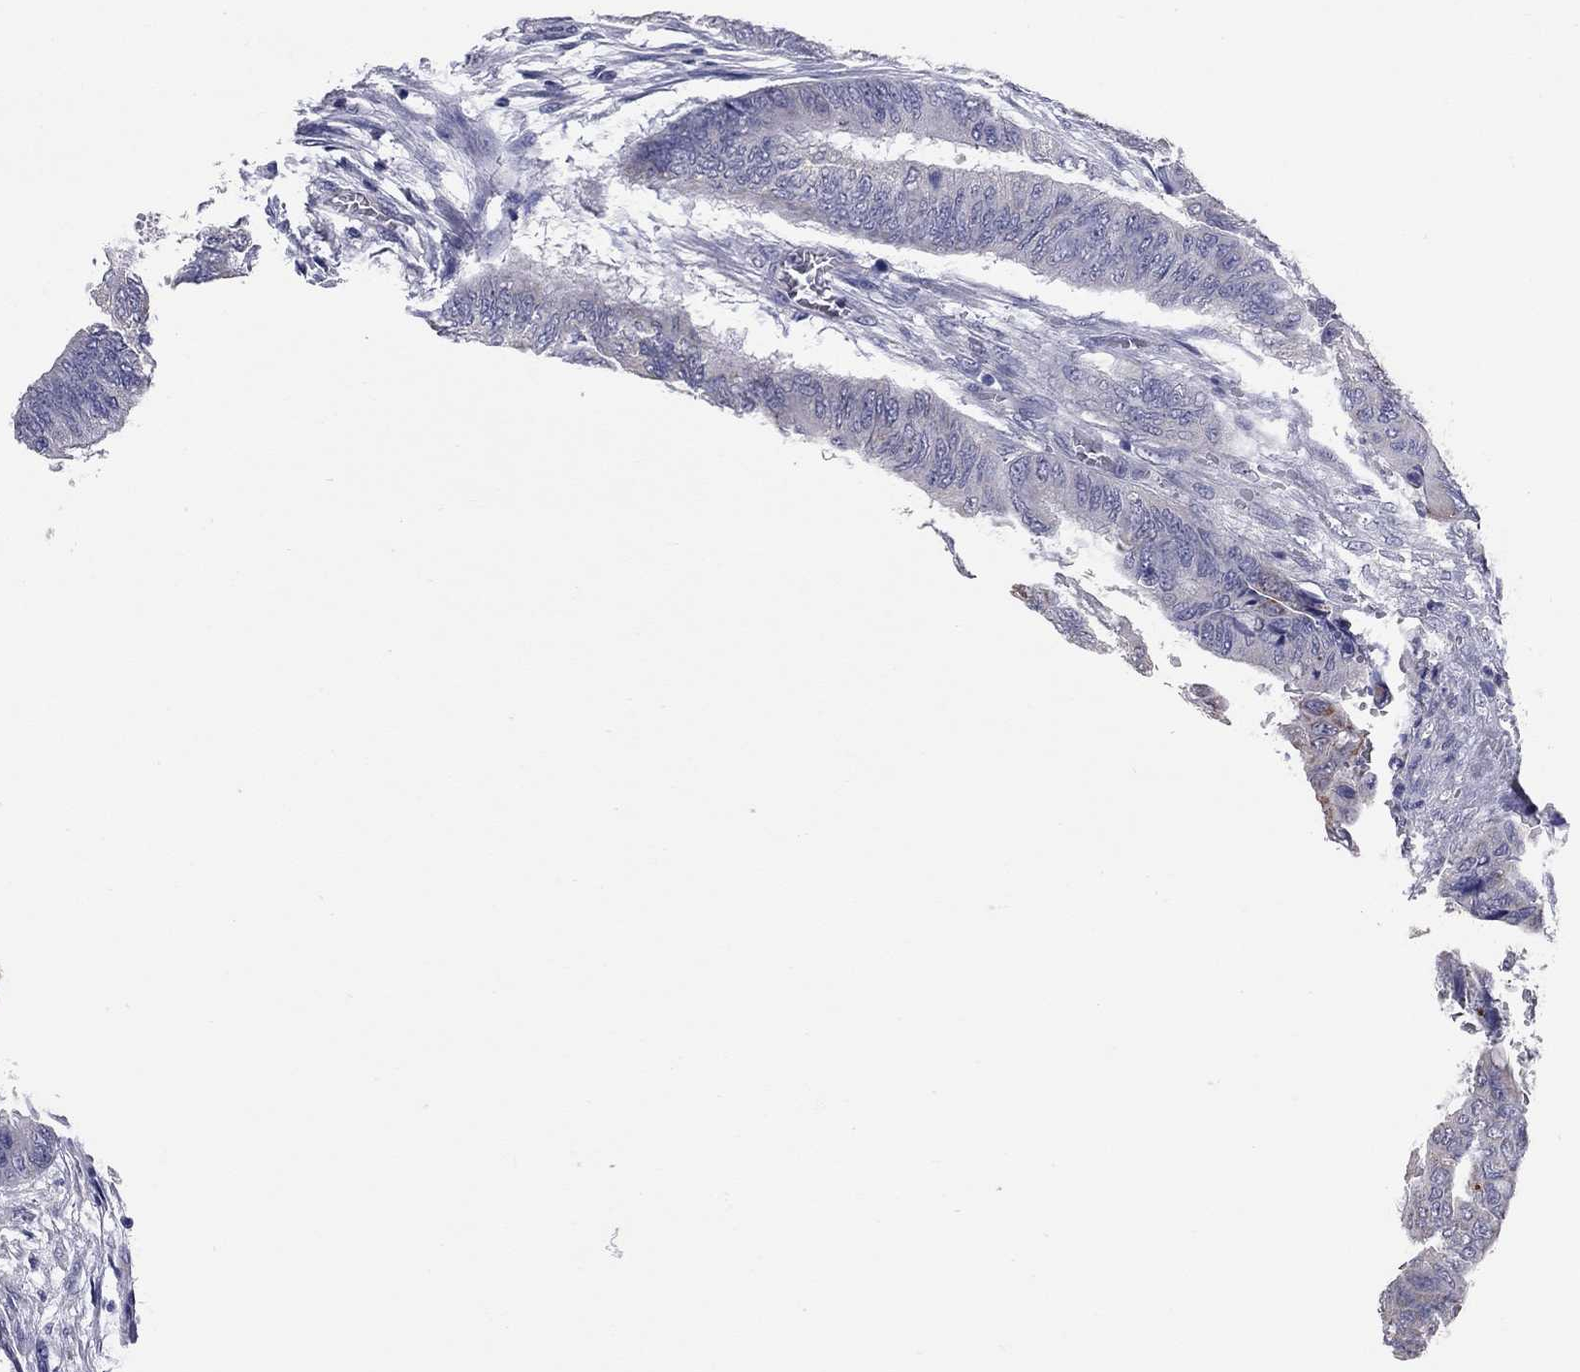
{"staining": {"intensity": "moderate", "quantity": "<25%", "location": "cytoplasmic/membranous"}, "tissue": "colorectal cancer", "cell_type": "Tumor cells", "image_type": "cancer", "snomed": [{"axis": "morphology", "description": "Normal tissue, NOS"}, {"axis": "morphology", "description": "Adenocarcinoma, NOS"}, {"axis": "topography", "description": "Rectum"}, {"axis": "topography", "description": "Peripheral nerve tissue"}], "caption": "Colorectal cancer (adenocarcinoma) was stained to show a protein in brown. There is low levels of moderate cytoplasmic/membranous staining in approximately <25% of tumor cells.", "gene": "SHOC2", "patient": {"sex": "male", "age": 92}}